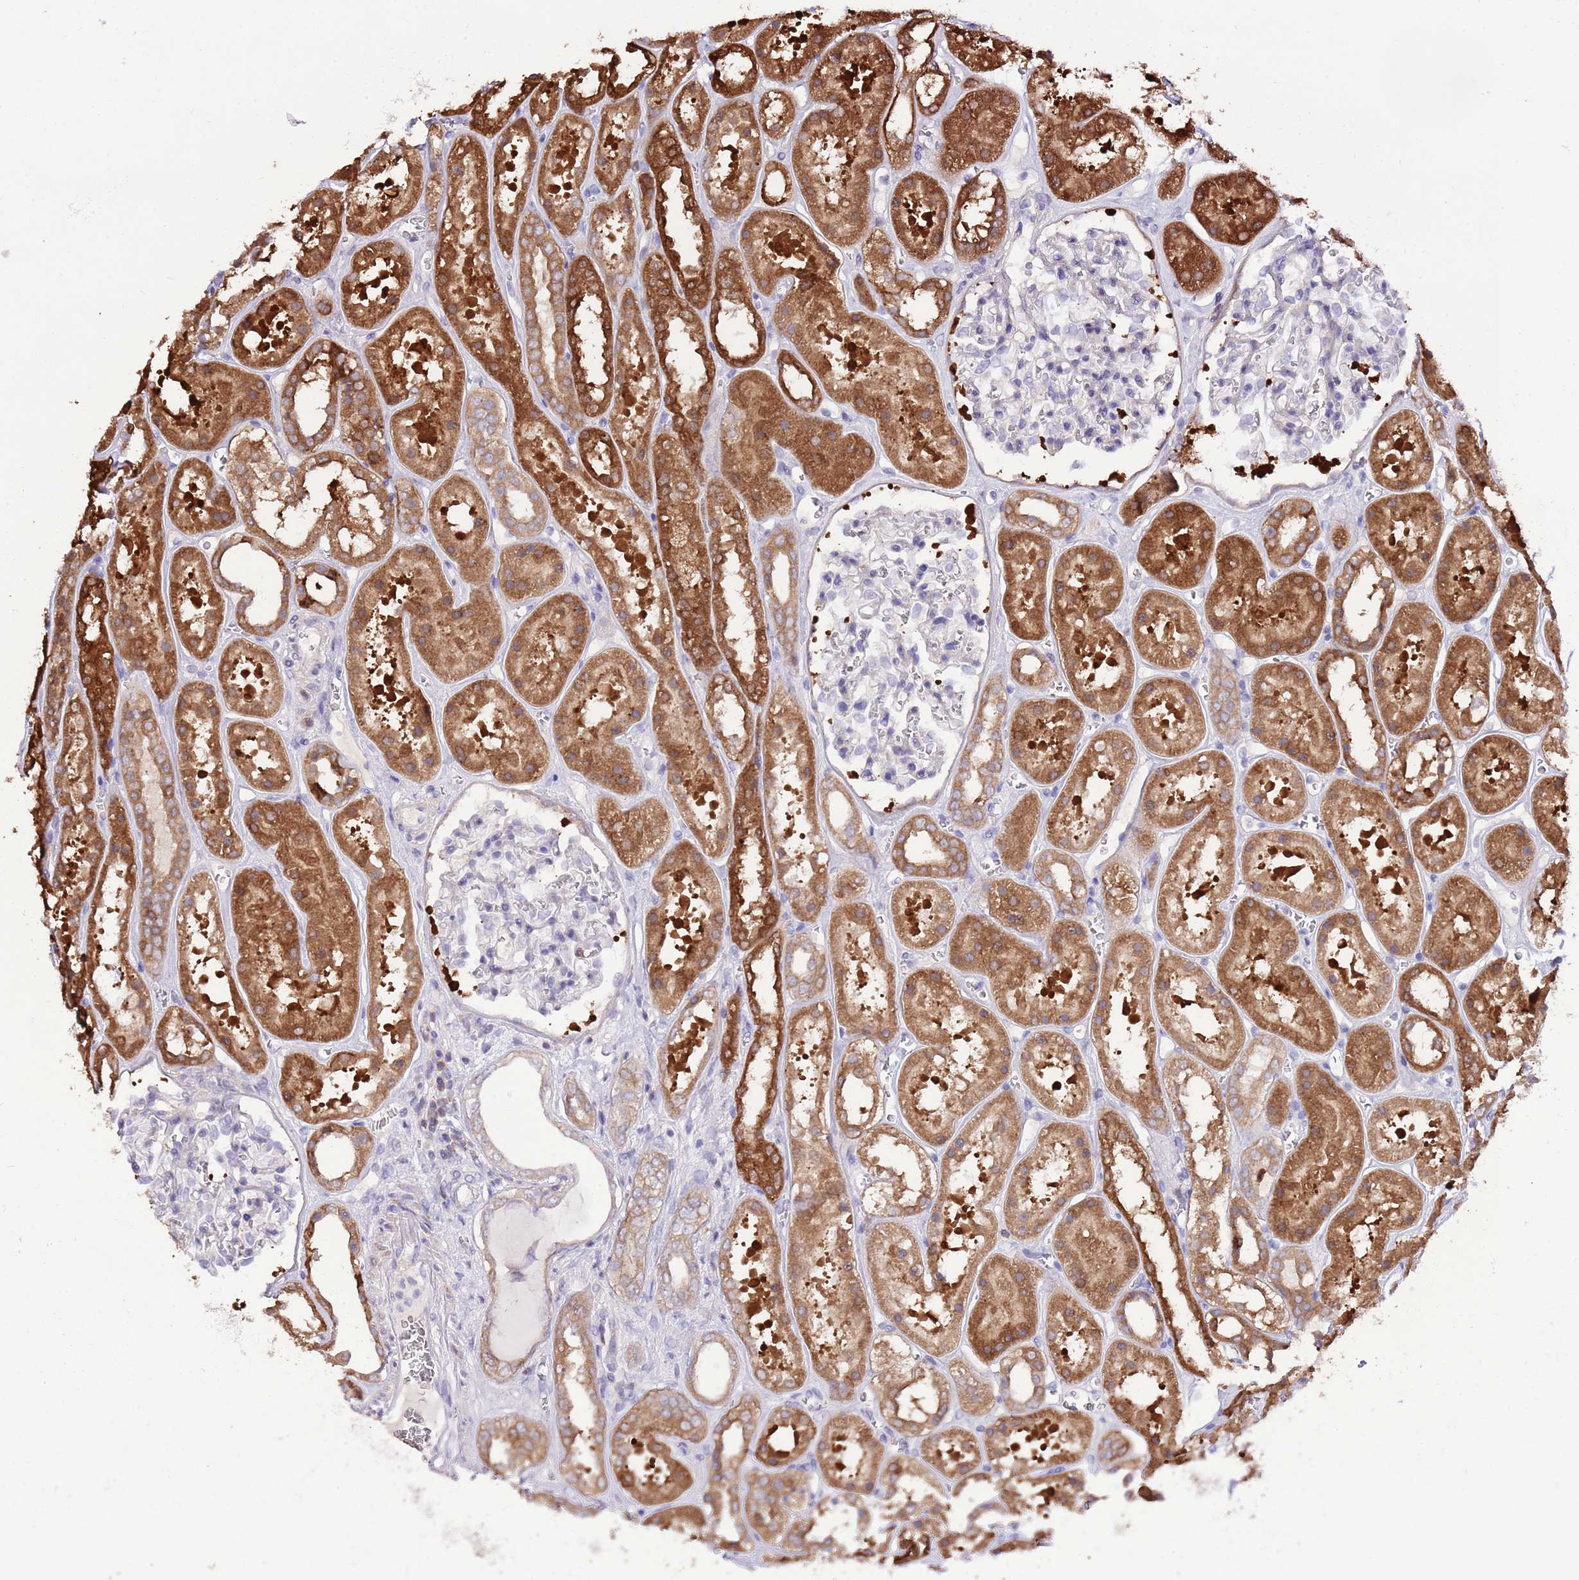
{"staining": {"intensity": "negative", "quantity": "none", "location": "none"}, "tissue": "kidney", "cell_type": "Cells in glomeruli", "image_type": "normal", "snomed": [{"axis": "morphology", "description": "Normal tissue, NOS"}, {"axis": "topography", "description": "Kidney"}], "caption": "Histopathology image shows no significant protein positivity in cells in glomeruli of benign kidney.", "gene": "PRR32", "patient": {"sex": "female", "age": 41}}